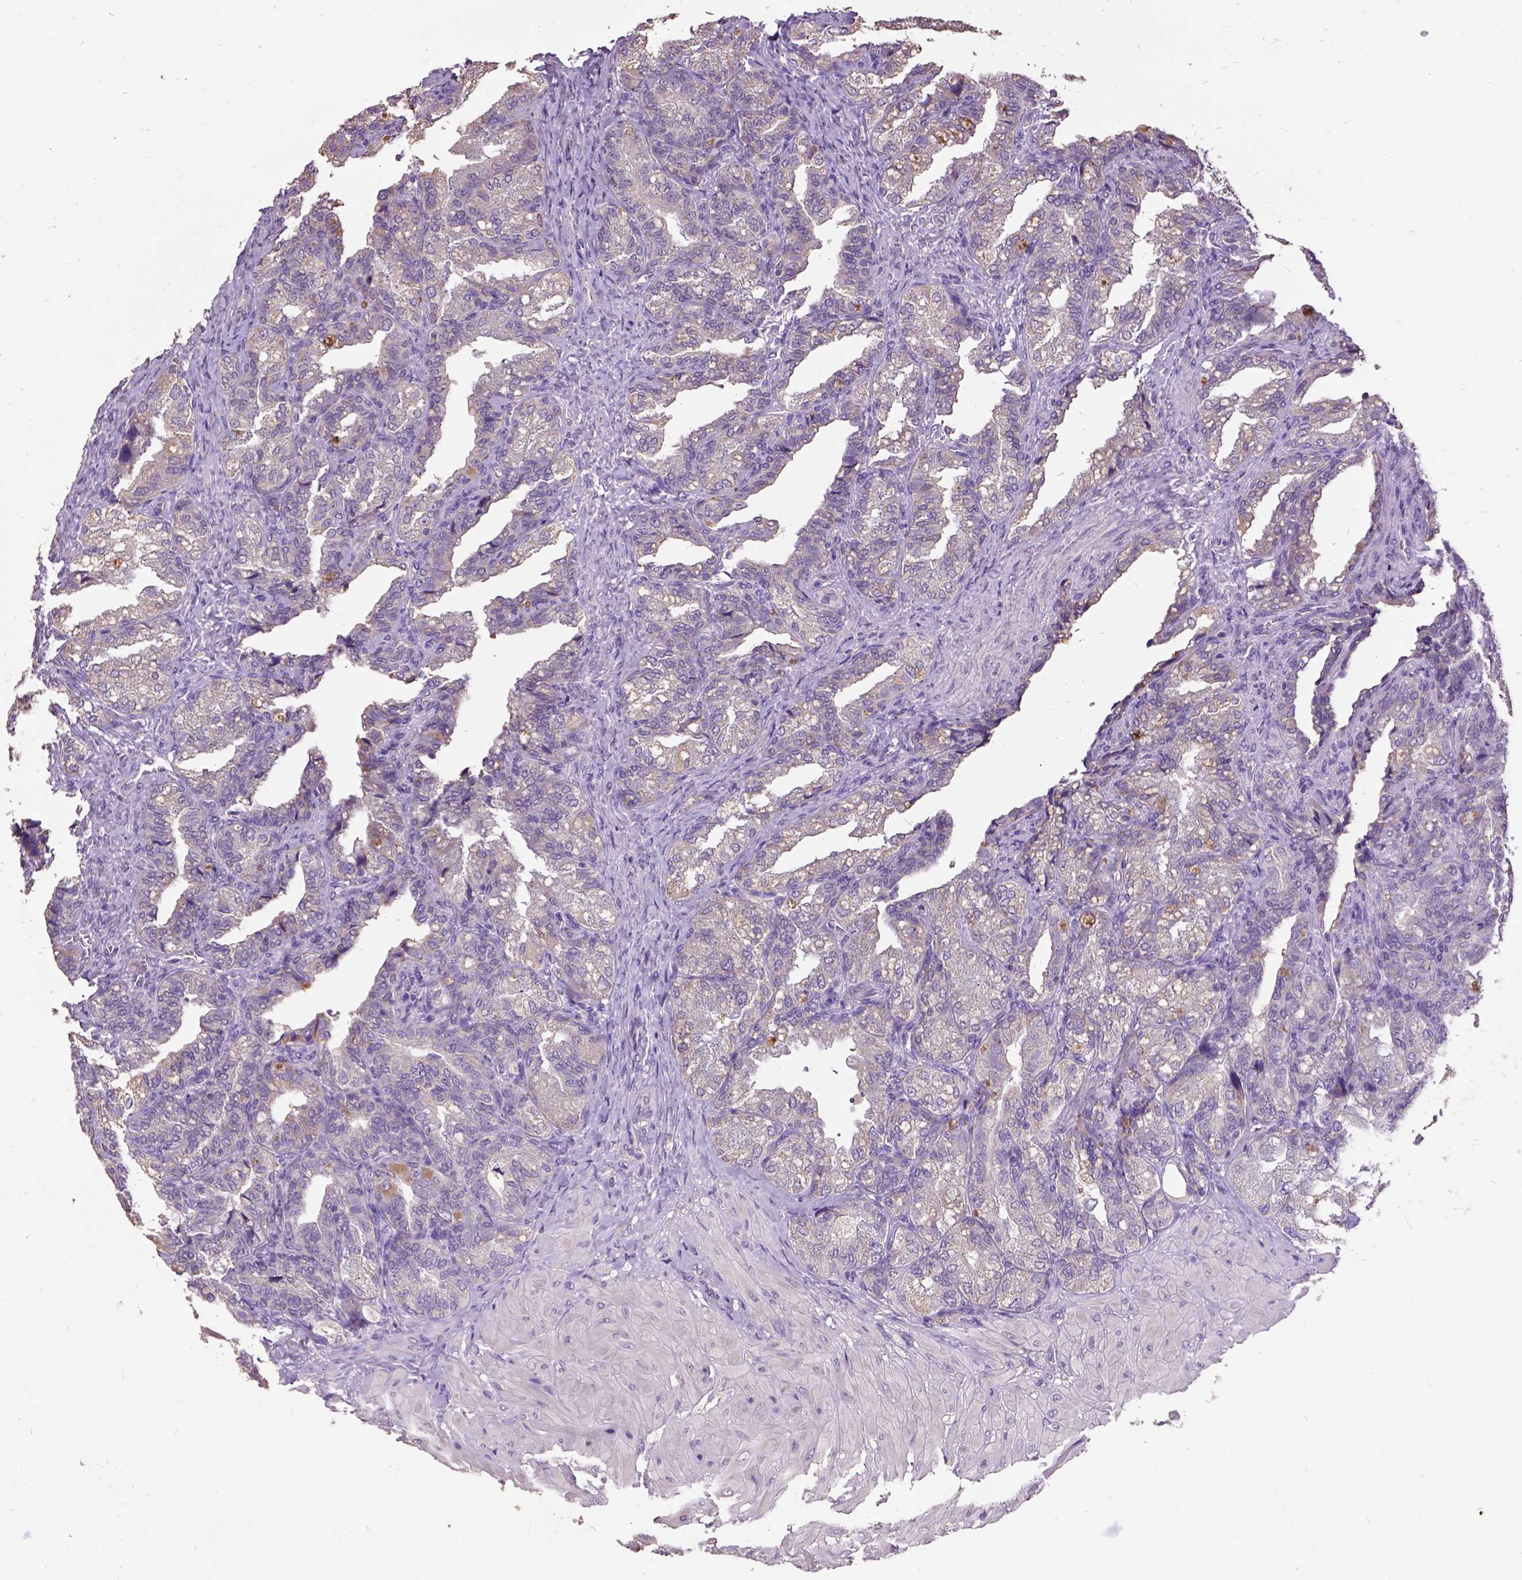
{"staining": {"intensity": "moderate", "quantity": "<25%", "location": "cytoplasmic/membranous"}, "tissue": "seminal vesicle", "cell_type": "Glandular cells", "image_type": "normal", "snomed": [{"axis": "morphology", "description": "Normal tissue, NOS"}, {"axis": "topography", "description": "Seminal veicle"}], "caption": "Moderate cytoplasmic/membranous protein staining is seen in approximately <25% of glandular cells in seminal vesicle.", "gene": "DQX1", "patient": {"sex": "male", "age": 57}}